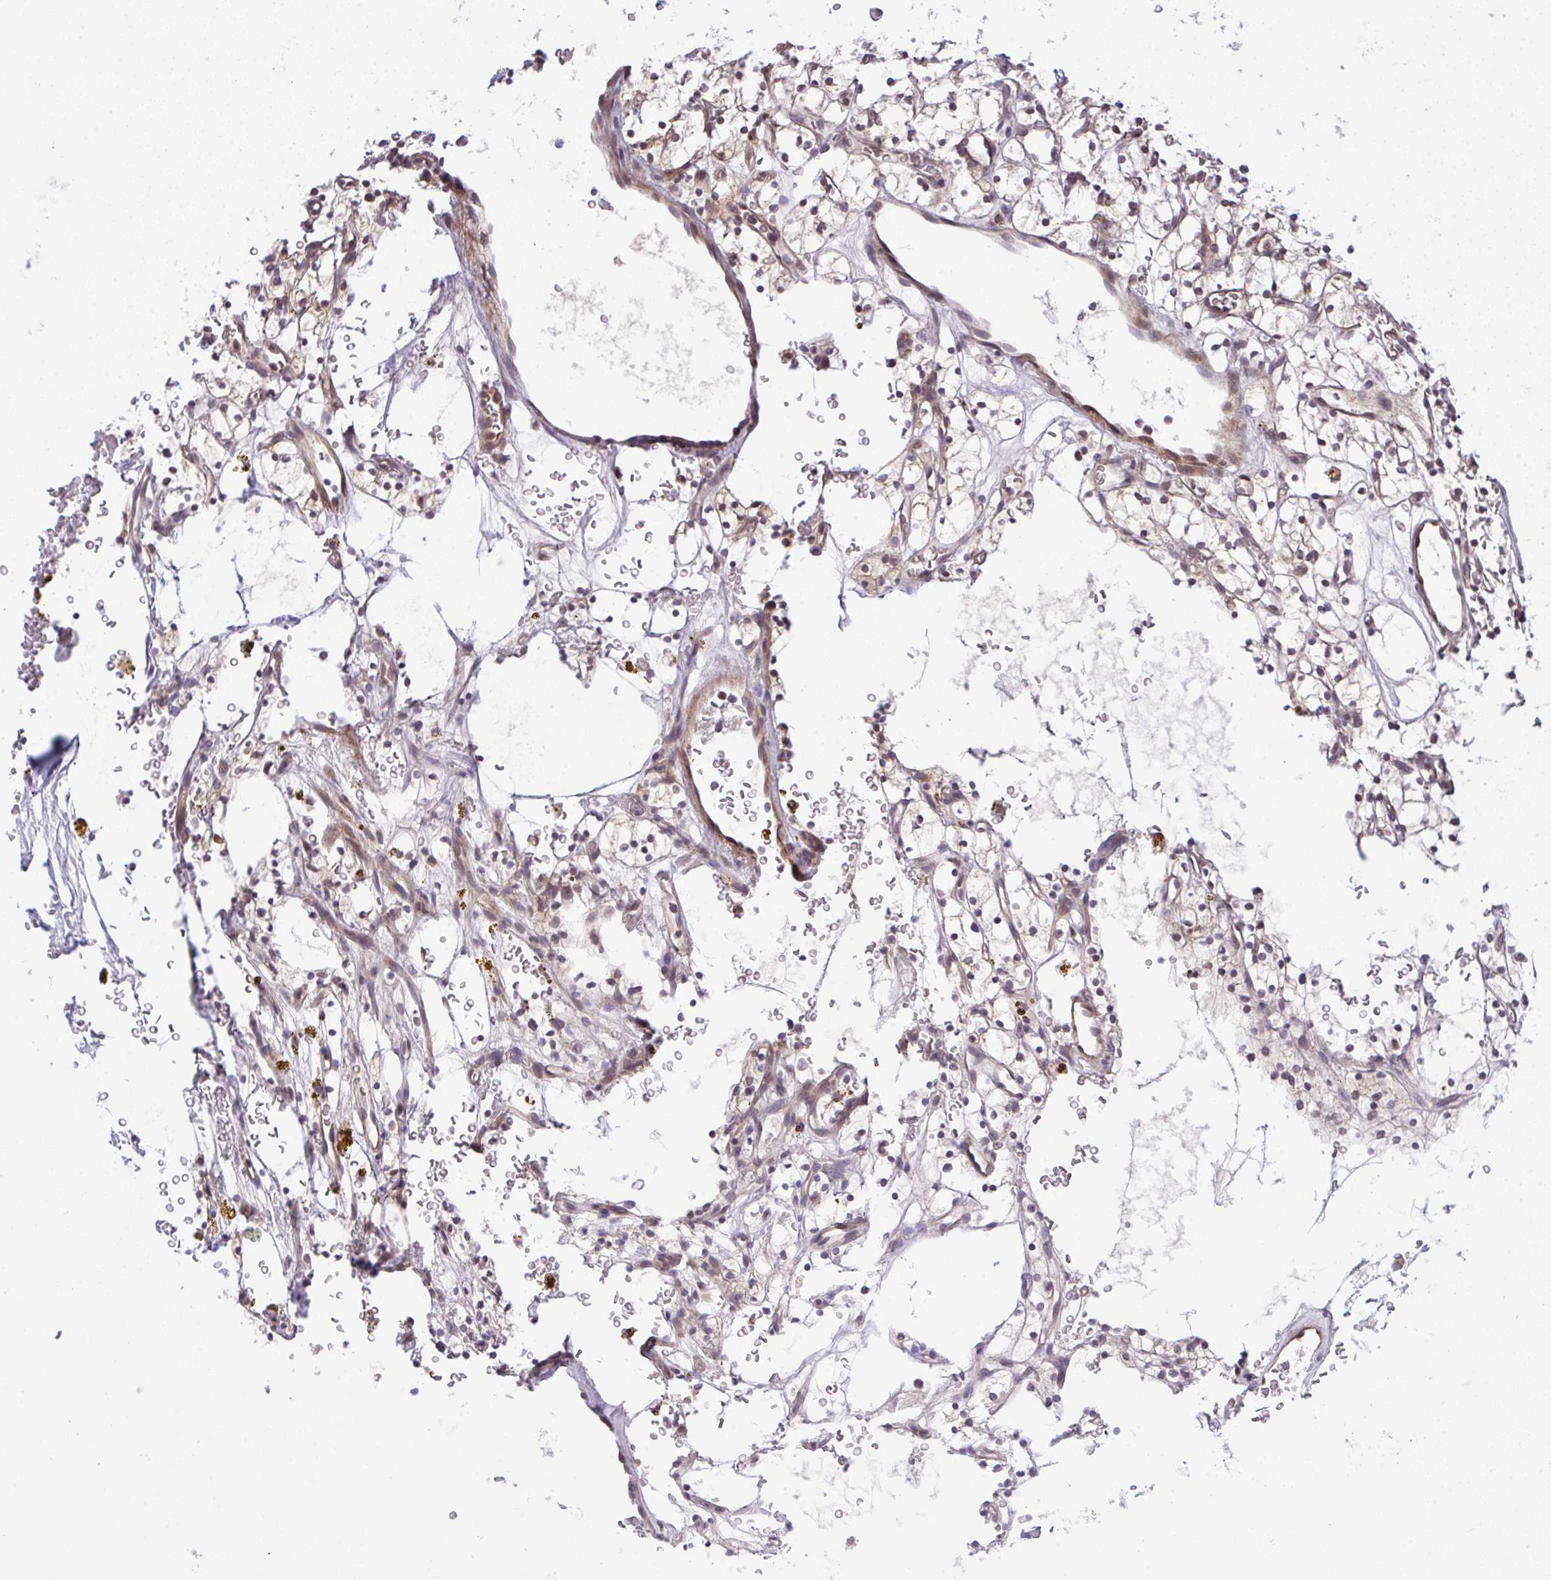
{"staining": {"intensity": "weak", "quantity": "<25%", "location": "cytoplasmic/membranous"}, "tissue": "renal cancer", "cell_type": "Tumor cells", "image_type": "cancer", "snomed": [{"axis": "morphology", "description": "Adenocarcinoma, NOS"}, {"axis": "topography", "description": "Kidney"}], "caption": "Immunohistochemical staining of renal cancer (adenocarcinoma) reveals no significant positivity in tumor cells.", "gene": "C9orf64", "patient": {"sex": "female", "age": 64}}